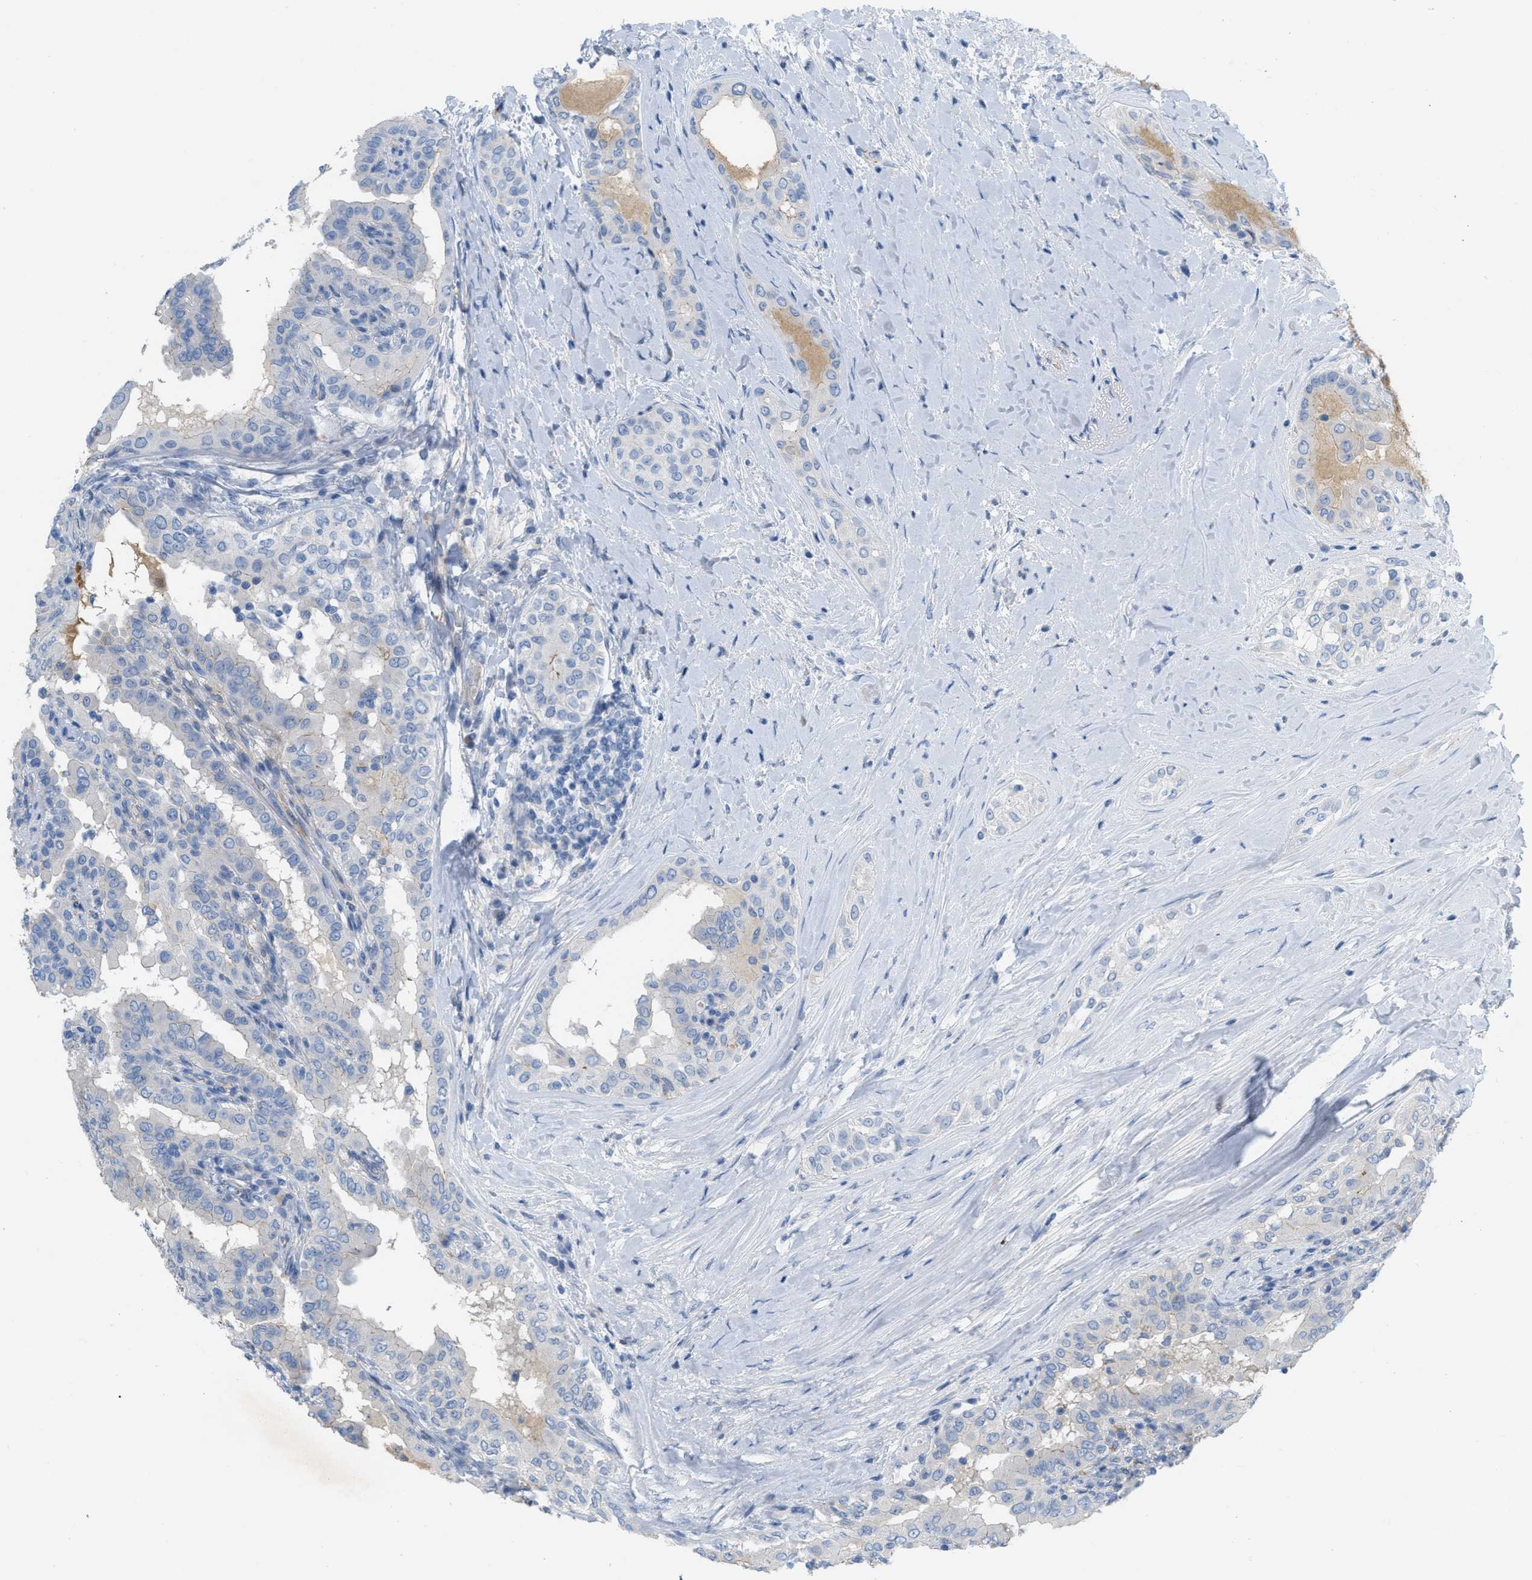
{"staining": {"intensity": "weak", "quantity": "<25%", "location": "cytoplasmic/membranous"}, "tissue": "thyroid cancer", "cell_type": "Tumor cells", "image_type": "cancer", "snomed": [{"axis": "morphology", "description": "Papillary adenocarcinoma, NOS"}, {"axis": "topography", "description": "Thyroid gland"}], "caption": "Immunohistochemical staining of human thyroid cancer displays no significant staining in tumor cells. (Immunohistochemistry (ihc), brightfield microscopy, high magnification).", "gene": "CRB3", "patient": {"sex": "male", "age": 33}}